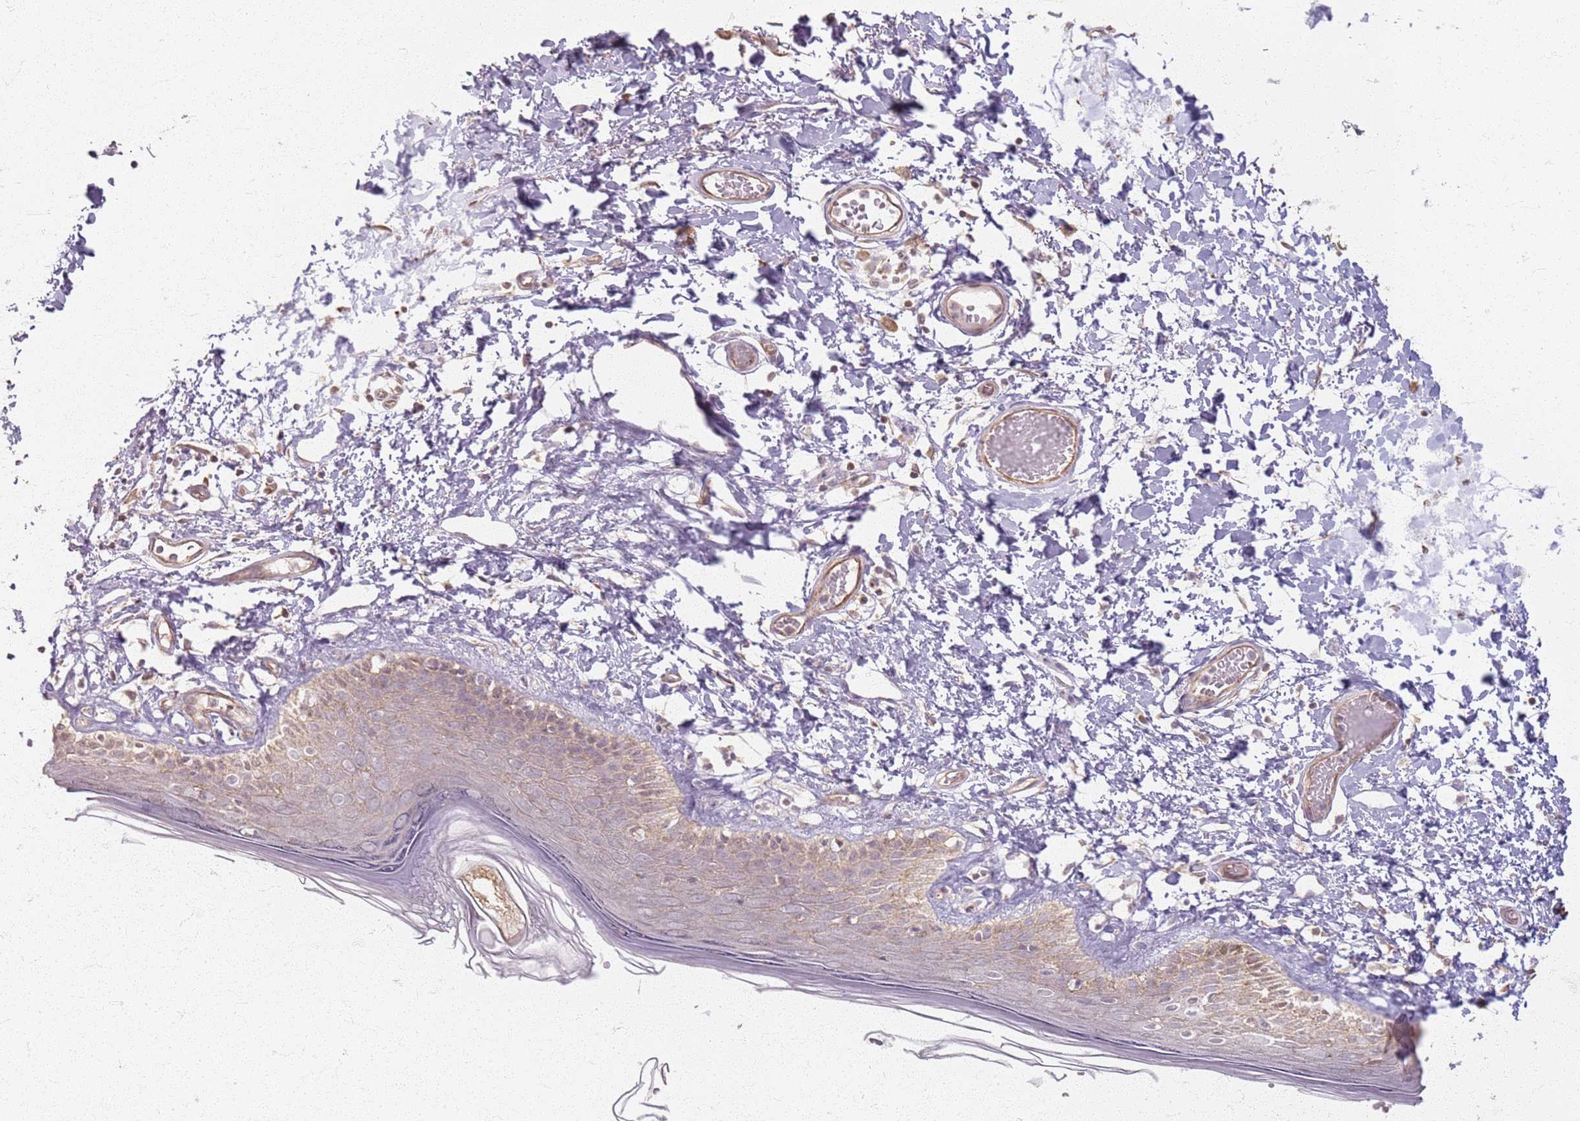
{"staining": {"intensity": "weak", "quantity": "25%-75%", "location": "cytoplasmic/membranous"}, "tissue": "skin", "cell_type": "Epidermal cells", "image_type": "normal", "snomed": [{"axis": "morphology", "description": "Normal tissue, NOS"}, {"axis": "topography", "description": "Adipose tissue"}, {"axis": "topography", "description": "Vascular tissue"}, {"axis": "topography", "description": "Vulva"}, {"axis": "topography", "description": "Peripheral nerve tissue"}], "caption": "Immunohistochemical staining of unremarkable human skin exhibits weak cytoplasmic/membranous protein expression in approximately 25%-75% of epidermal cells.", "gene": "KCNA5", "patient": {"sex": "female", "age": 86}}